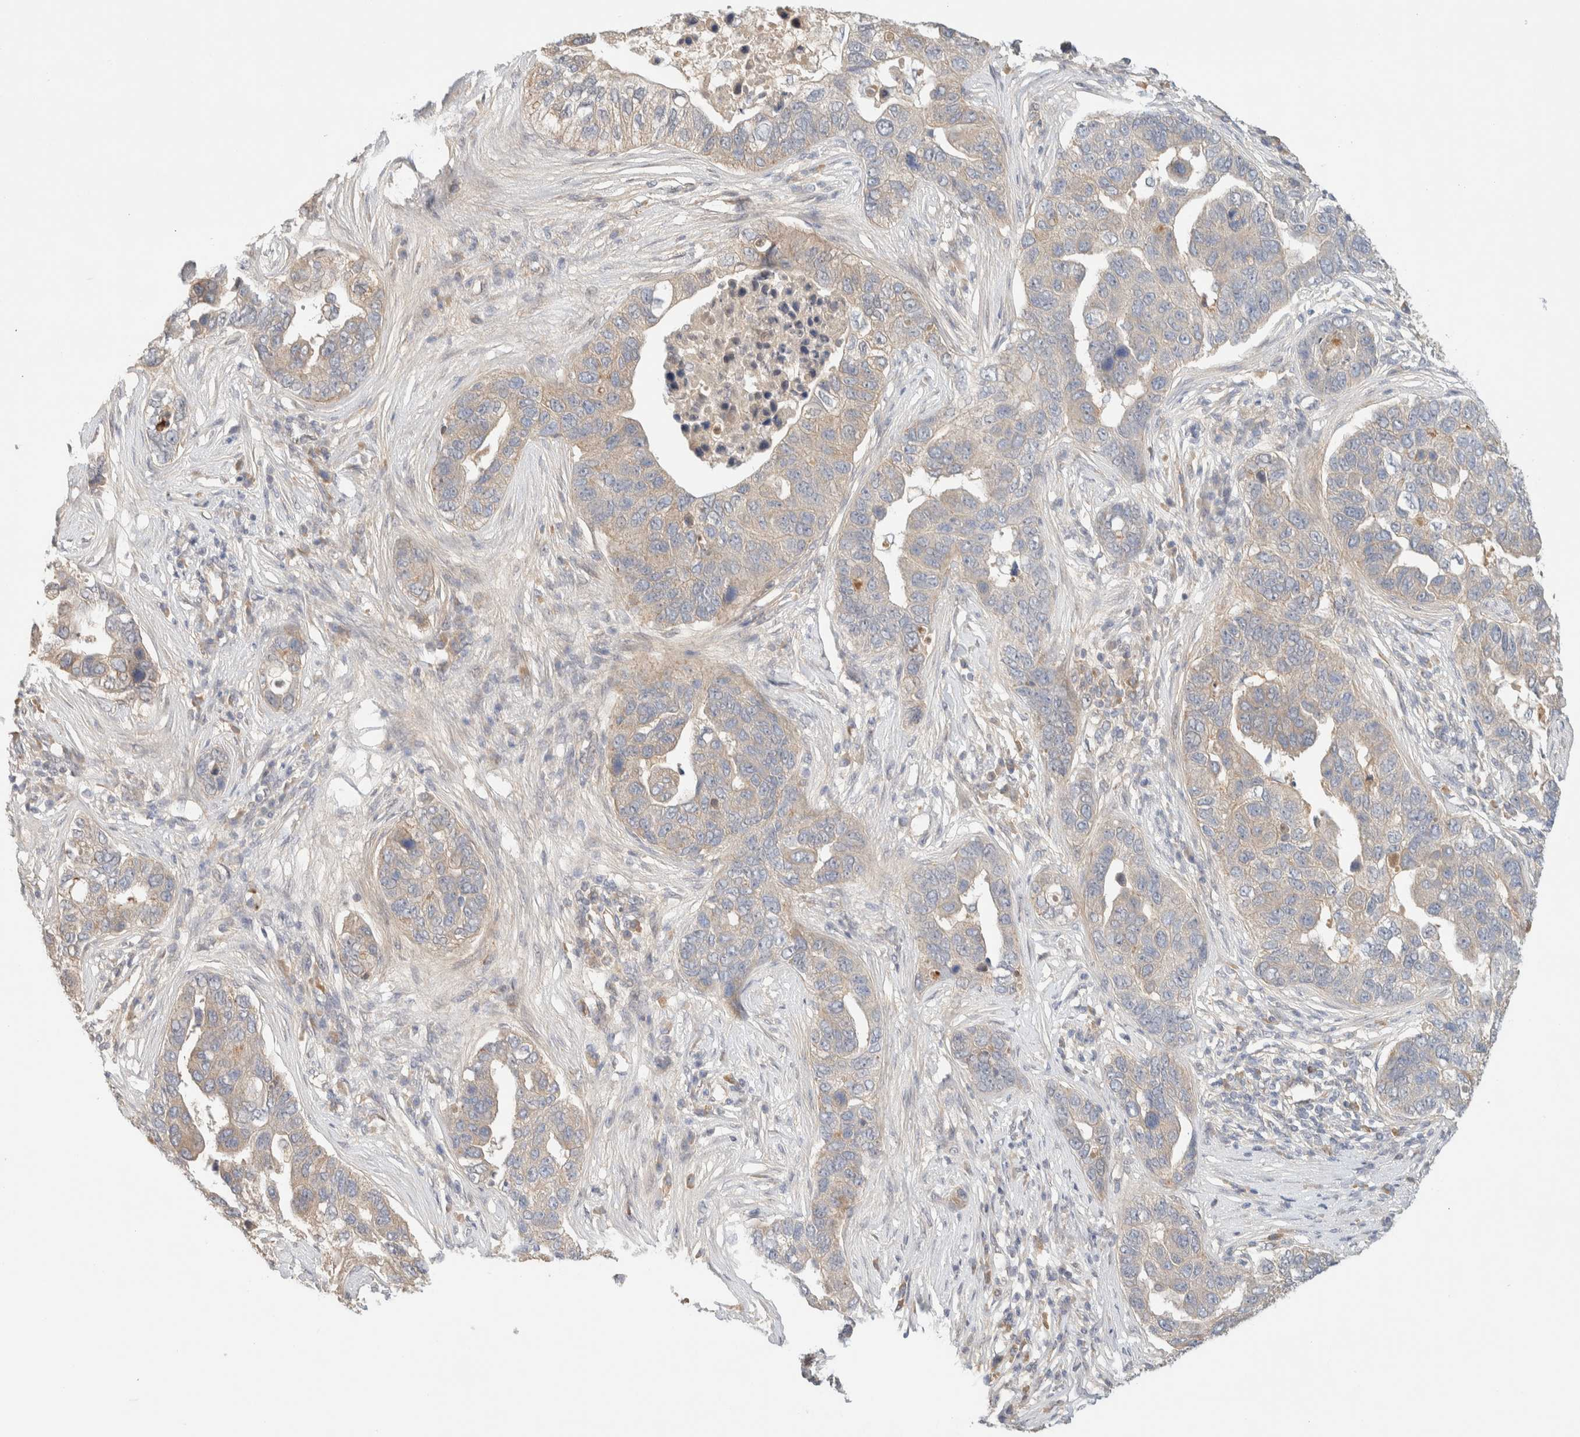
{"staining": {"intensity": "weak", "quantity": "25%-75%", "location": "cytoplasmic/membranous"}, "tissue": "pancreatic cancer", "cell_type": "Tumor cells", "image_type": "cancer", "snomed": [{"axis": "morphology", "description": "Adenocarcinoma, NOS"}, {"axis": "topography", "description": "Pancreas"}], "caption": "An image of pancreatic adenocarcinoma stained for a protein displays weak cytoplasmic/membranous brown staining in tumor cells.", "gene": "FAT1", "patient": {"sex": "female", "age": 61}}